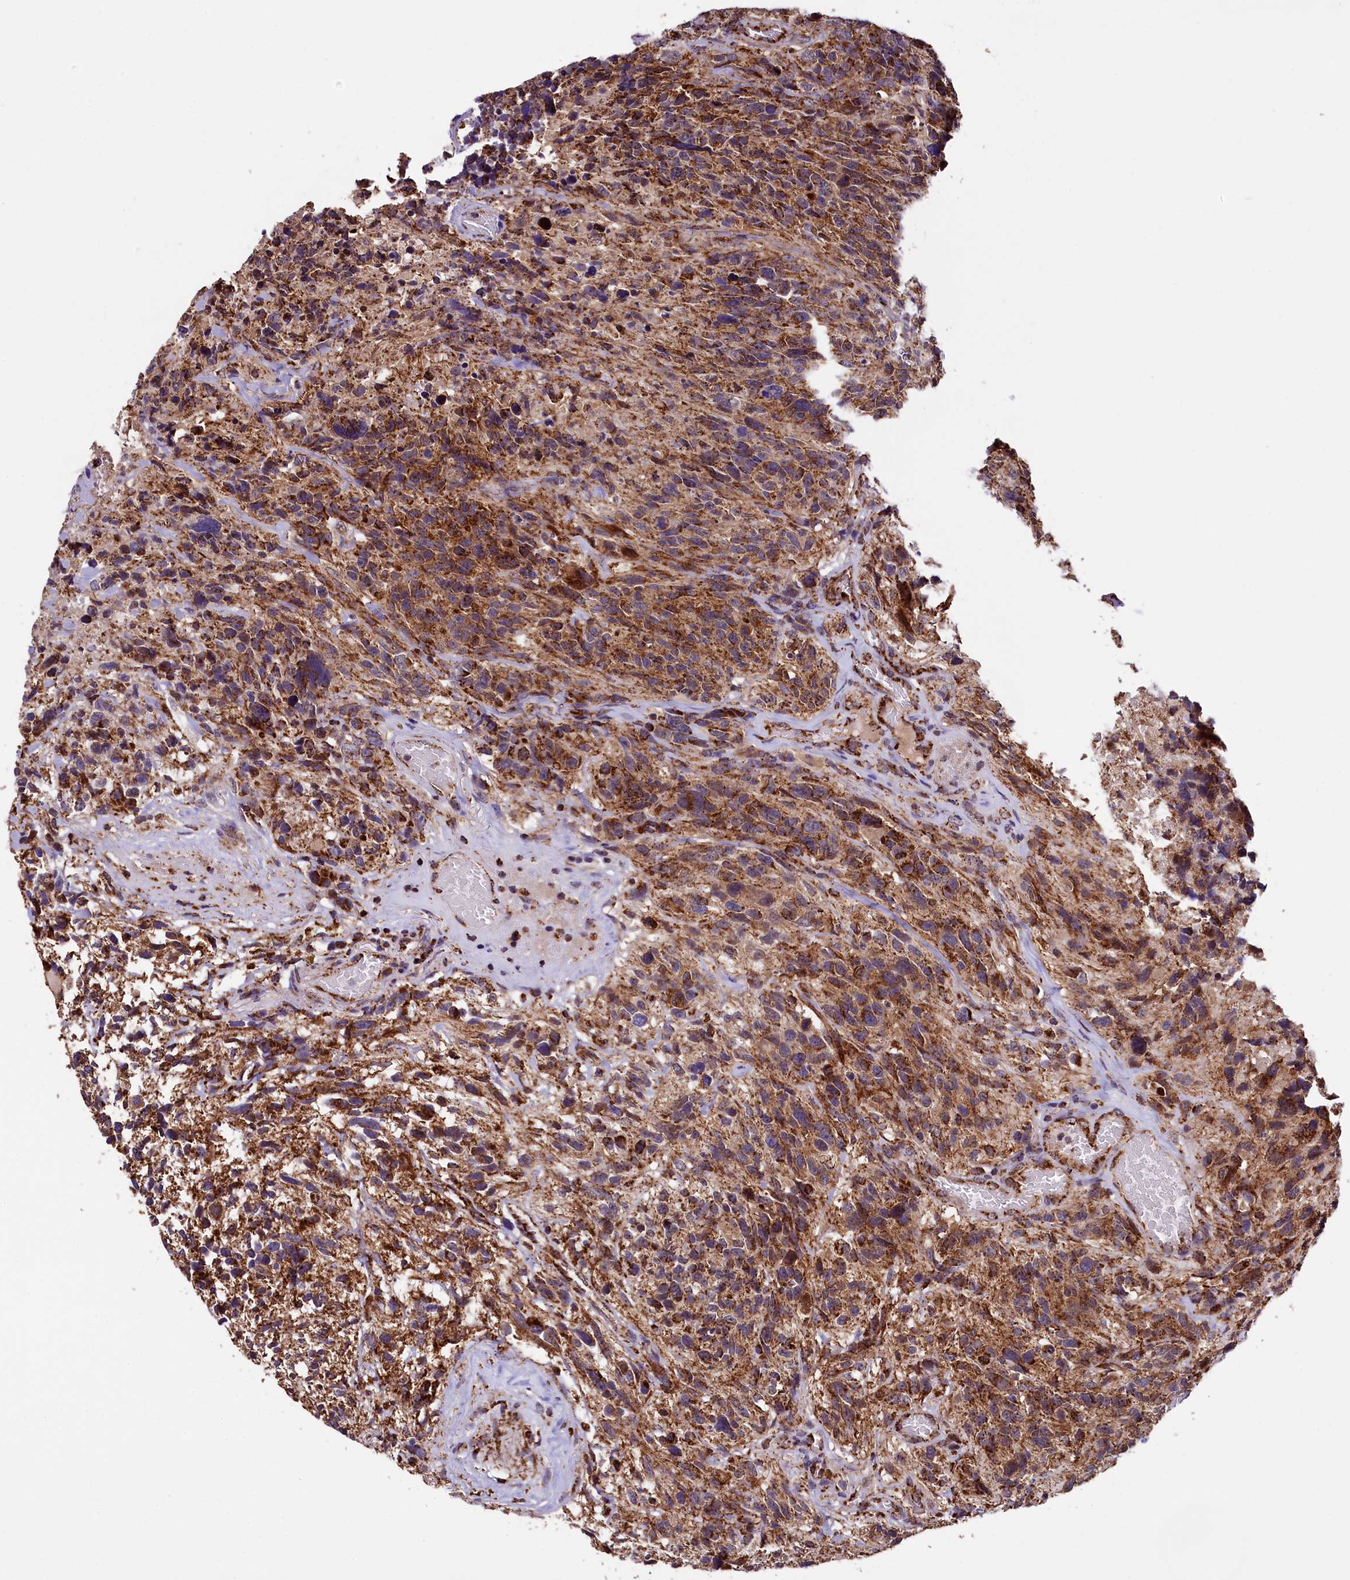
{"staining": {"intensity": "moderate", "quantity": ">75%", "location": "cytoplasmic/membranous"}, "tissue": "glioma", "cell_type": "Tumor cells", "image_type": "cancer", "snomed": [{"axis": "morphology", "description": "Glioma, malignant, High grade"}, {"axis": "topography", "description": "Brain"}], "caption": "High-grade glioma (malignant) was stained to show a protein in brown. There is medium levels of moderate cytoplasmic/membranous positivity in approximately >75% of tumor cells. (DAB (3,3'-diaminobenzidine) IHC with brightfield microscopy, high magnification).", "gene": "KLC2", "patient": {"sex": "male", "age": 69}}